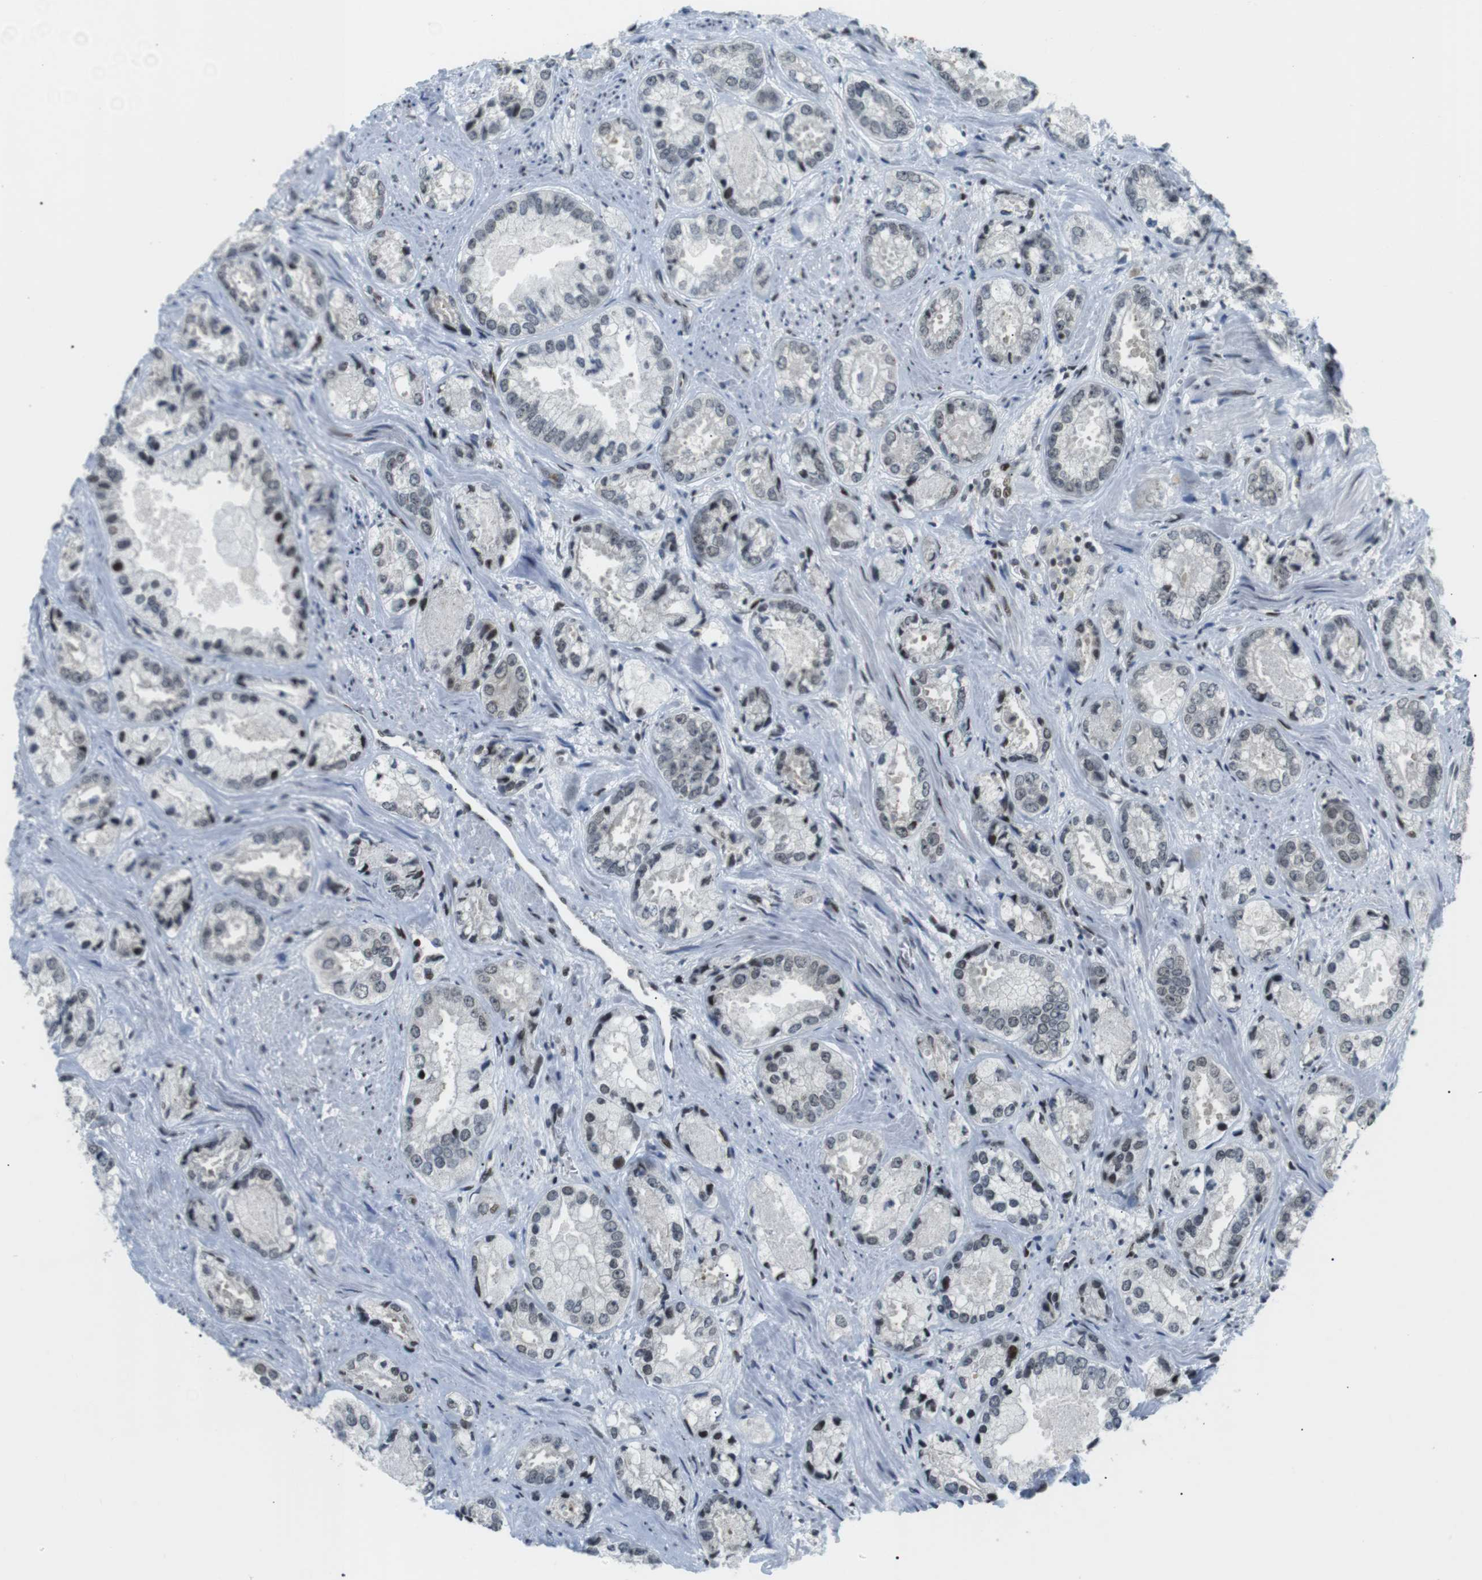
{"staining": {"intensity": "weak", "quantity": "<25%", "location": "nuclear"}, "tissue": "prostate cancer", "cell_type": "Tumor cells", "image_type": "cancer", "snomed": [{"axis": "morphology", "description": "Adenocarcinoma, High grade"}, {"axis": "topography", "description": "Prostate"}], "caption": "High magnification brightfield microscopy of adenocarcinoma (high-grade) (prostate) stained with DAB (brown) and counterstained with hematoxylin (blue): tumor cells show no significant positivity.", "gene": "CDC27", "patient": {"sex": "male", "age": 61}}